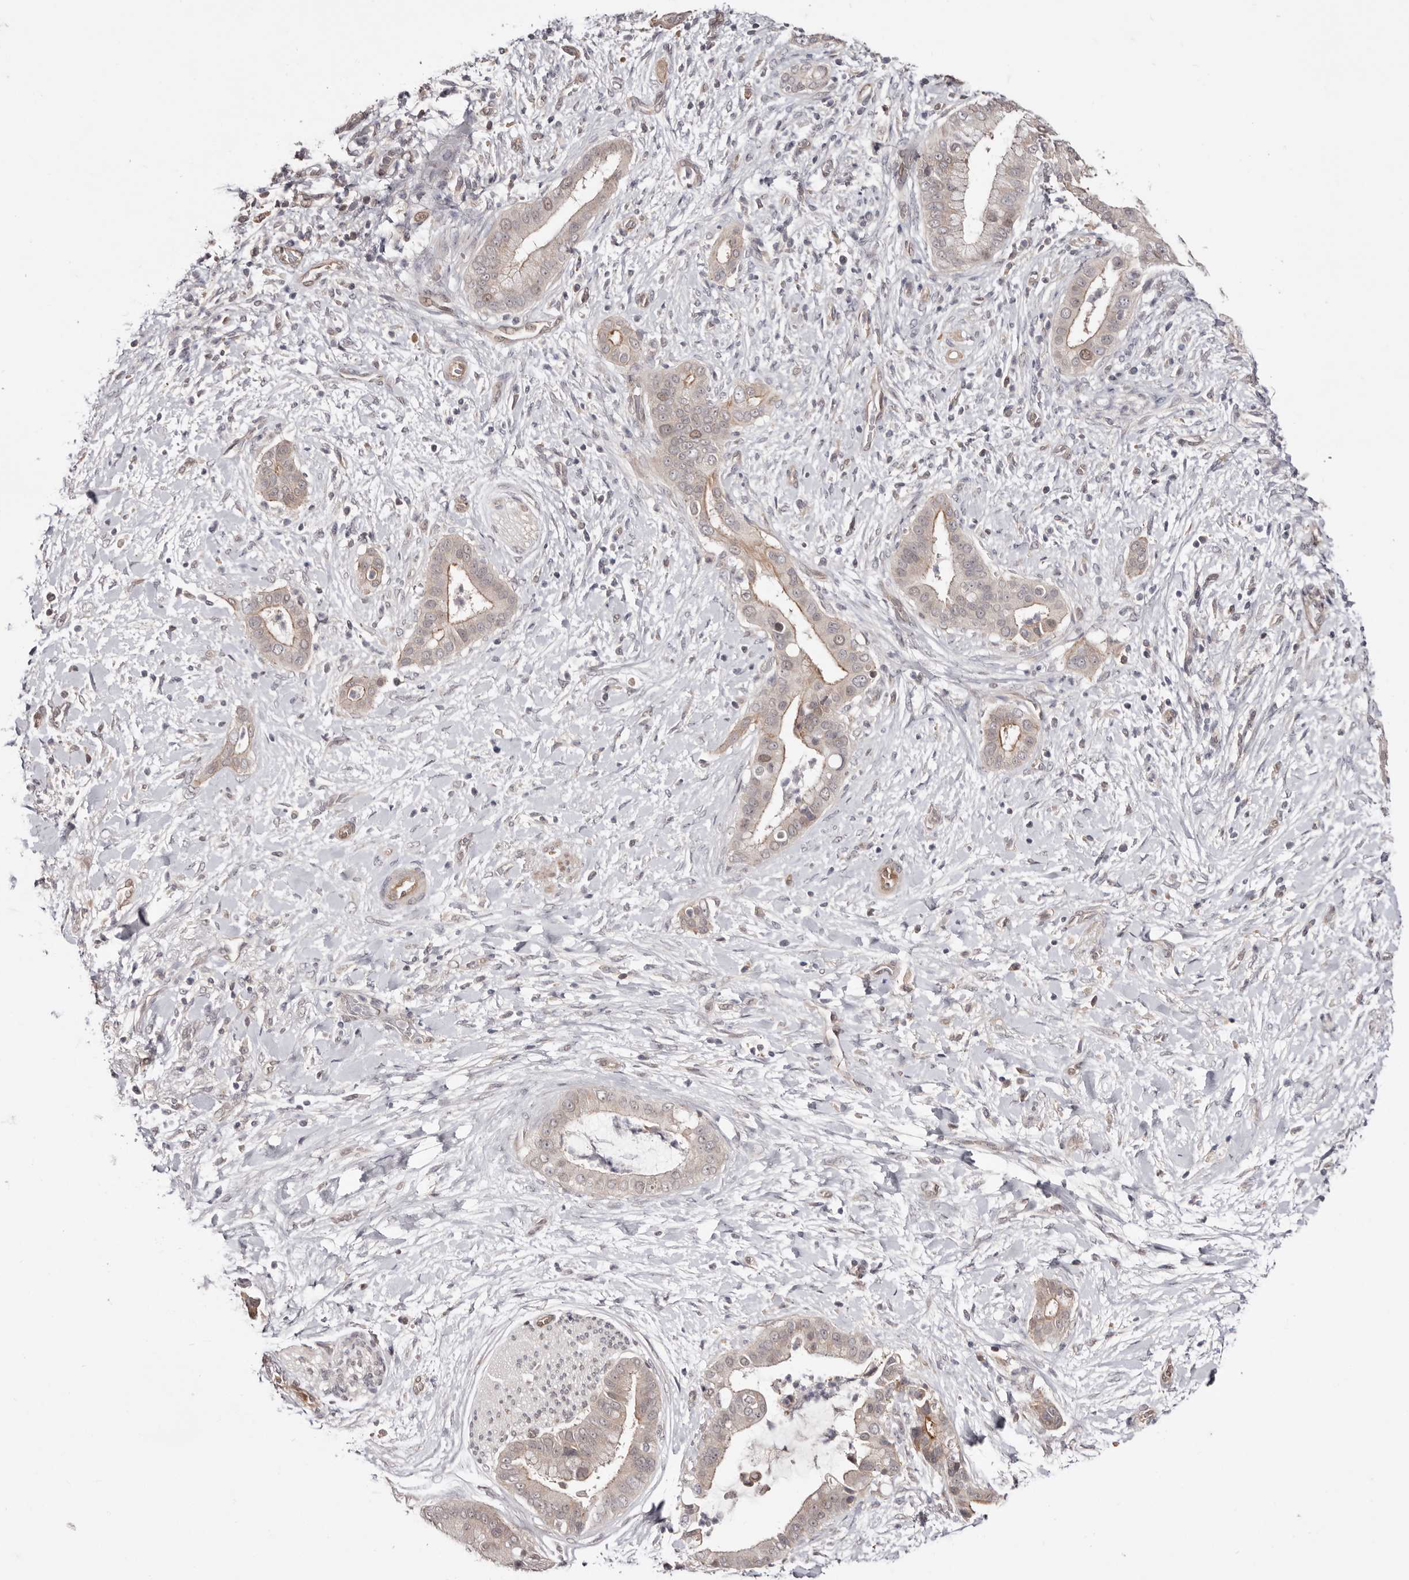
{"staining": {"intensity": "weak", "quantity": "25%-75%", "location": "cytoplasmic/membranous"}, "tissue": "liver cancer", "cell_type": "Tumor cells", "image_type": "cancer", "snomed": [{"axis": "morphology", "description": "Cholangiocarcinoma"}, {"axis": "topography", "description": "Liver"}], "caption": "Protein positivity by immunohistochemistry displays weak cytoplasmic/membranous positivity in approximately 25%-75% of tumor cells in liver cancer (cholangiocarcinoma).", "gene": "EGR3", "patient": {"sex": "female", "age": 54}}